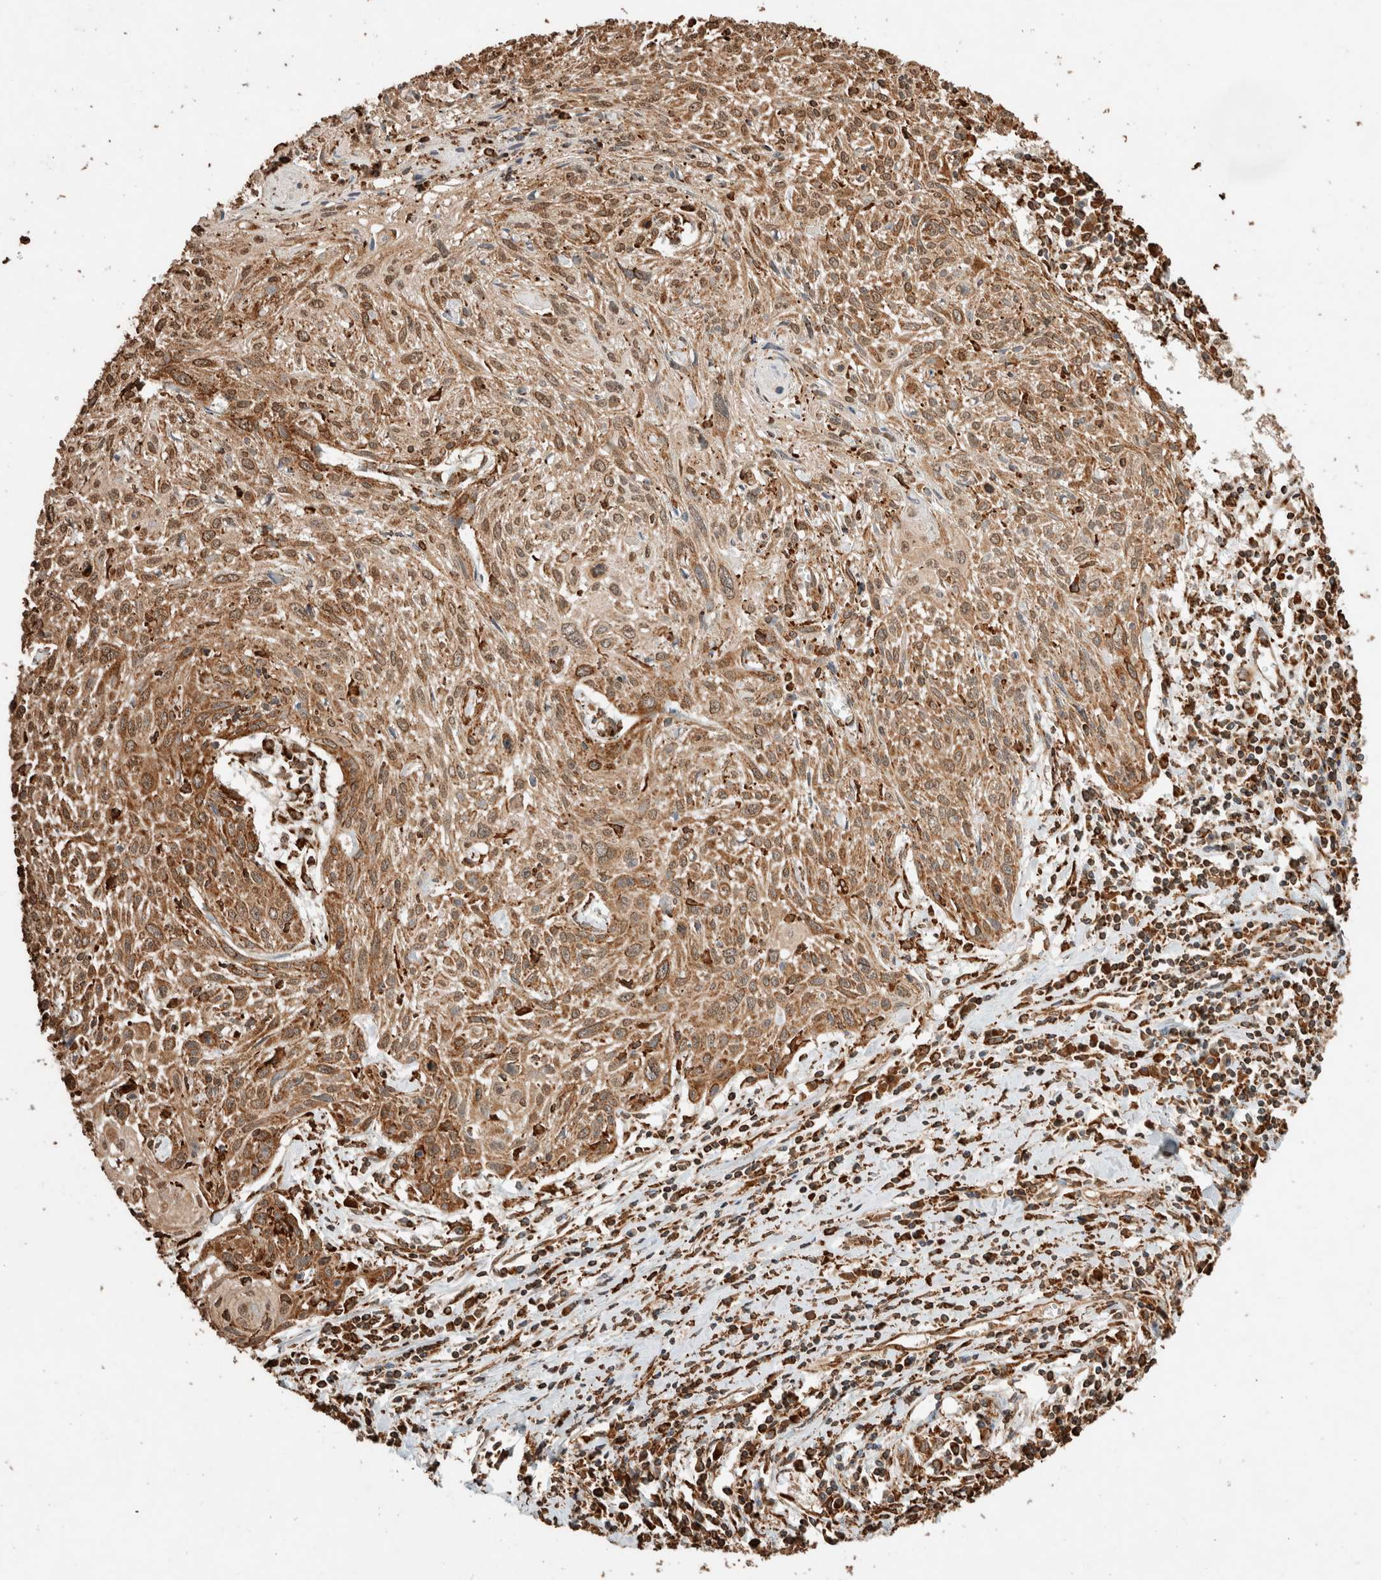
{"staining": {"intensity": "moderate", "quantity": ">75%", "location": "cytoplasmic/membranous,nuclear"}, "tissue": "cervical cancer", "cell_type": "Tumor cells", "image_type": "cancer", "snomed": [{"axis": "morphology", "description": "Squamous cell carcinoma, NOS"}, {"axis": "topography", "description": "Cervix"}], "caption": "Immunohistochemical staining of human squamous cell carcinoma (cervical) reveals medium levels of moderate cytoplasmic/membranous and nuclear protein expression in approximately >75% of tumor cells. The staining is performed using DAB (3,3'-diaminobenzidine) brown chromogen to label protein expression. The nuclei are counter-stained blue using hematoxylin.", "gene": "ERAP1", "patient": {"sex": "female", "age": 51}}